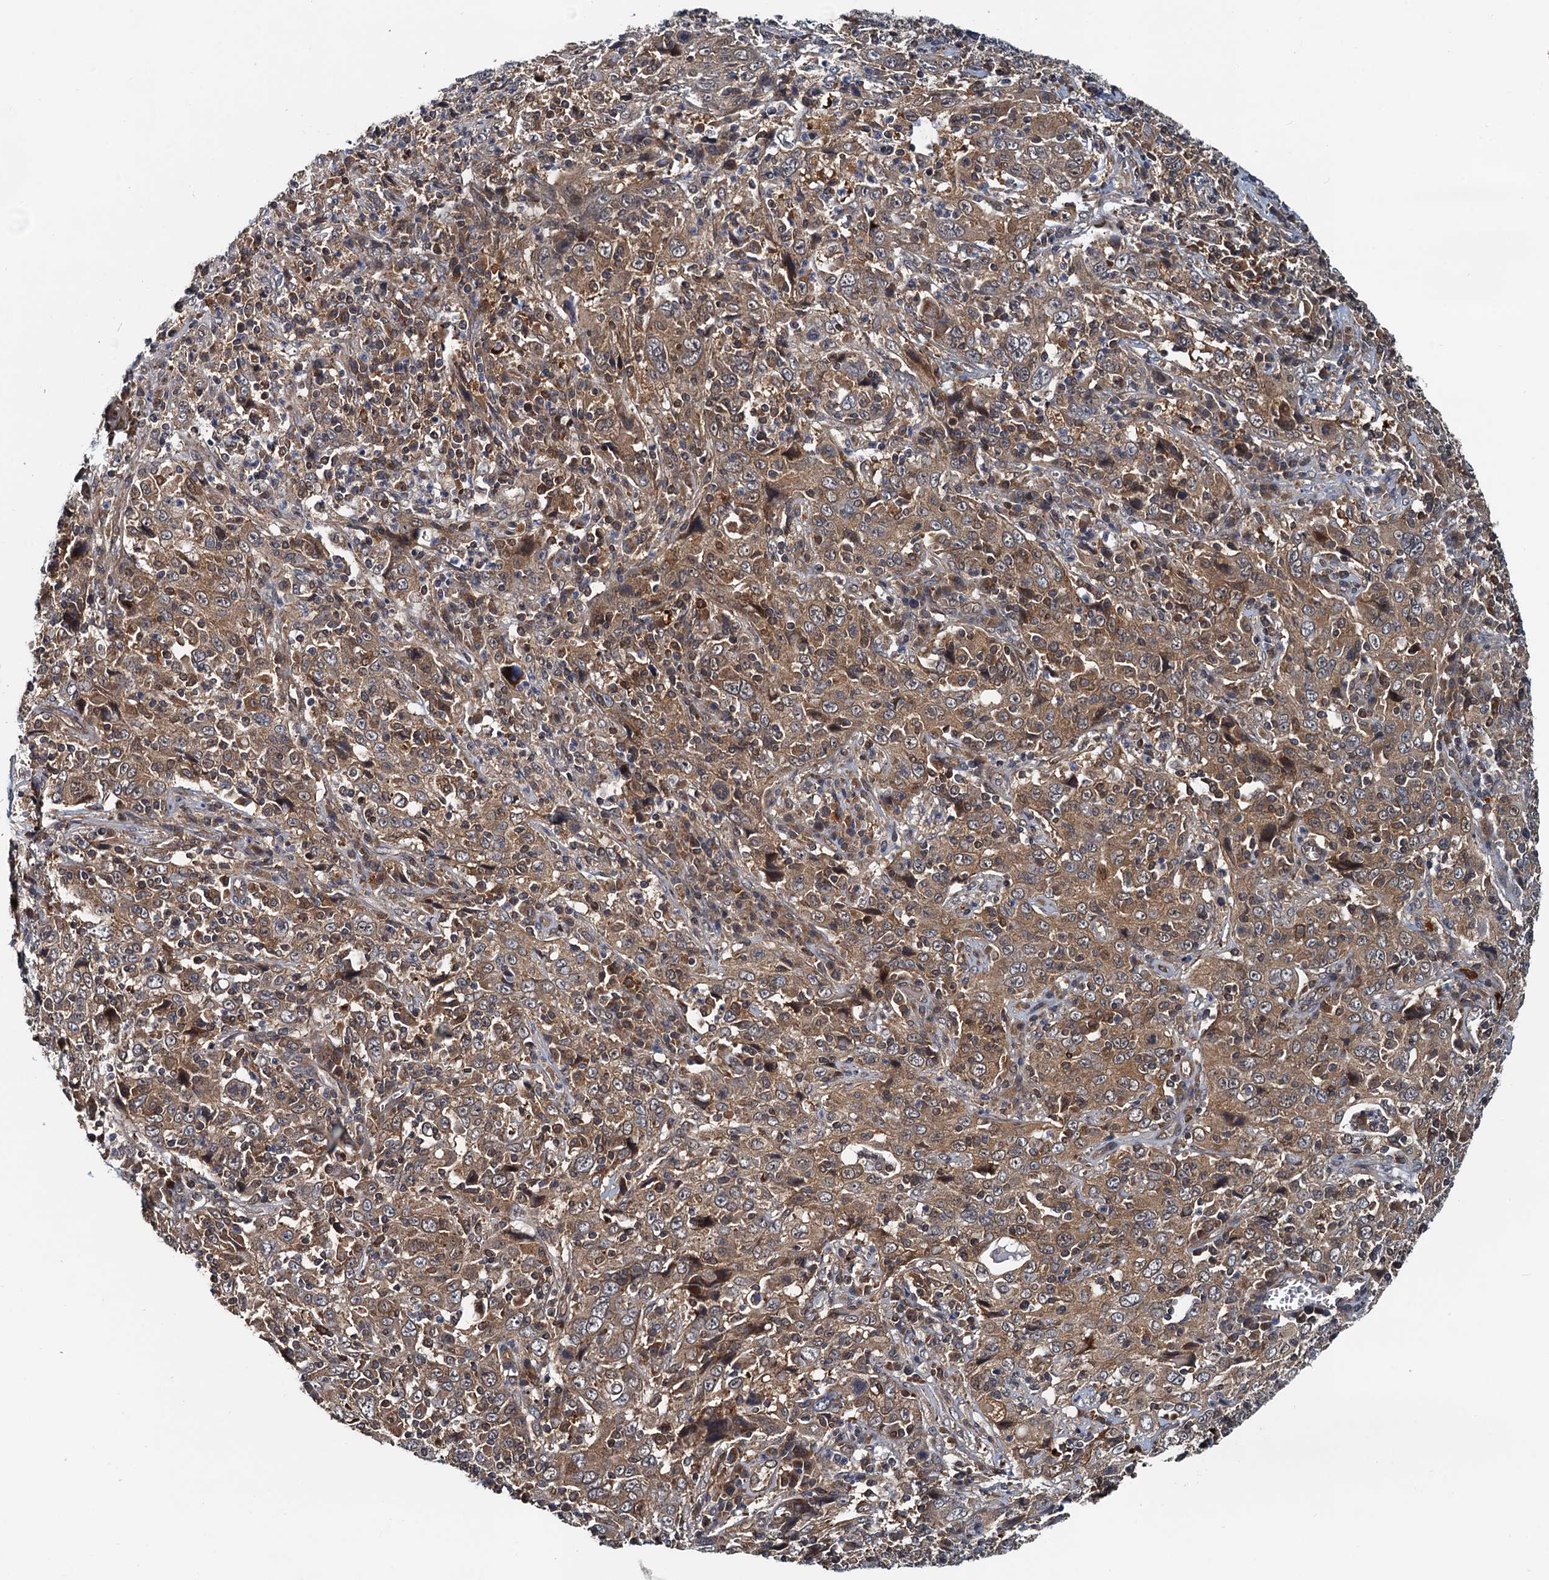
{"staining": {"intensity": "moderate", "quantity": ">75%", "location": "cytoplasmic/membranous"}, "tissue": "cervical cancer", "cell_type": "Tumor cells", "image_type": "cancer", "snomed": [{"axis": "morphology", "description": "Squamous cell carcinoma, NOS"}, {"axis": "topography", "description": "Cervix"}], "caption": "Immunohistochemical staining of squamous cell carcinoma (cervical) shows medium levels of moderate cytoplasmic/membranous staining in approximately >75% of tumor cells.", "gene": "AAGAB", "patient": {"sex": "female", "age": 46}}